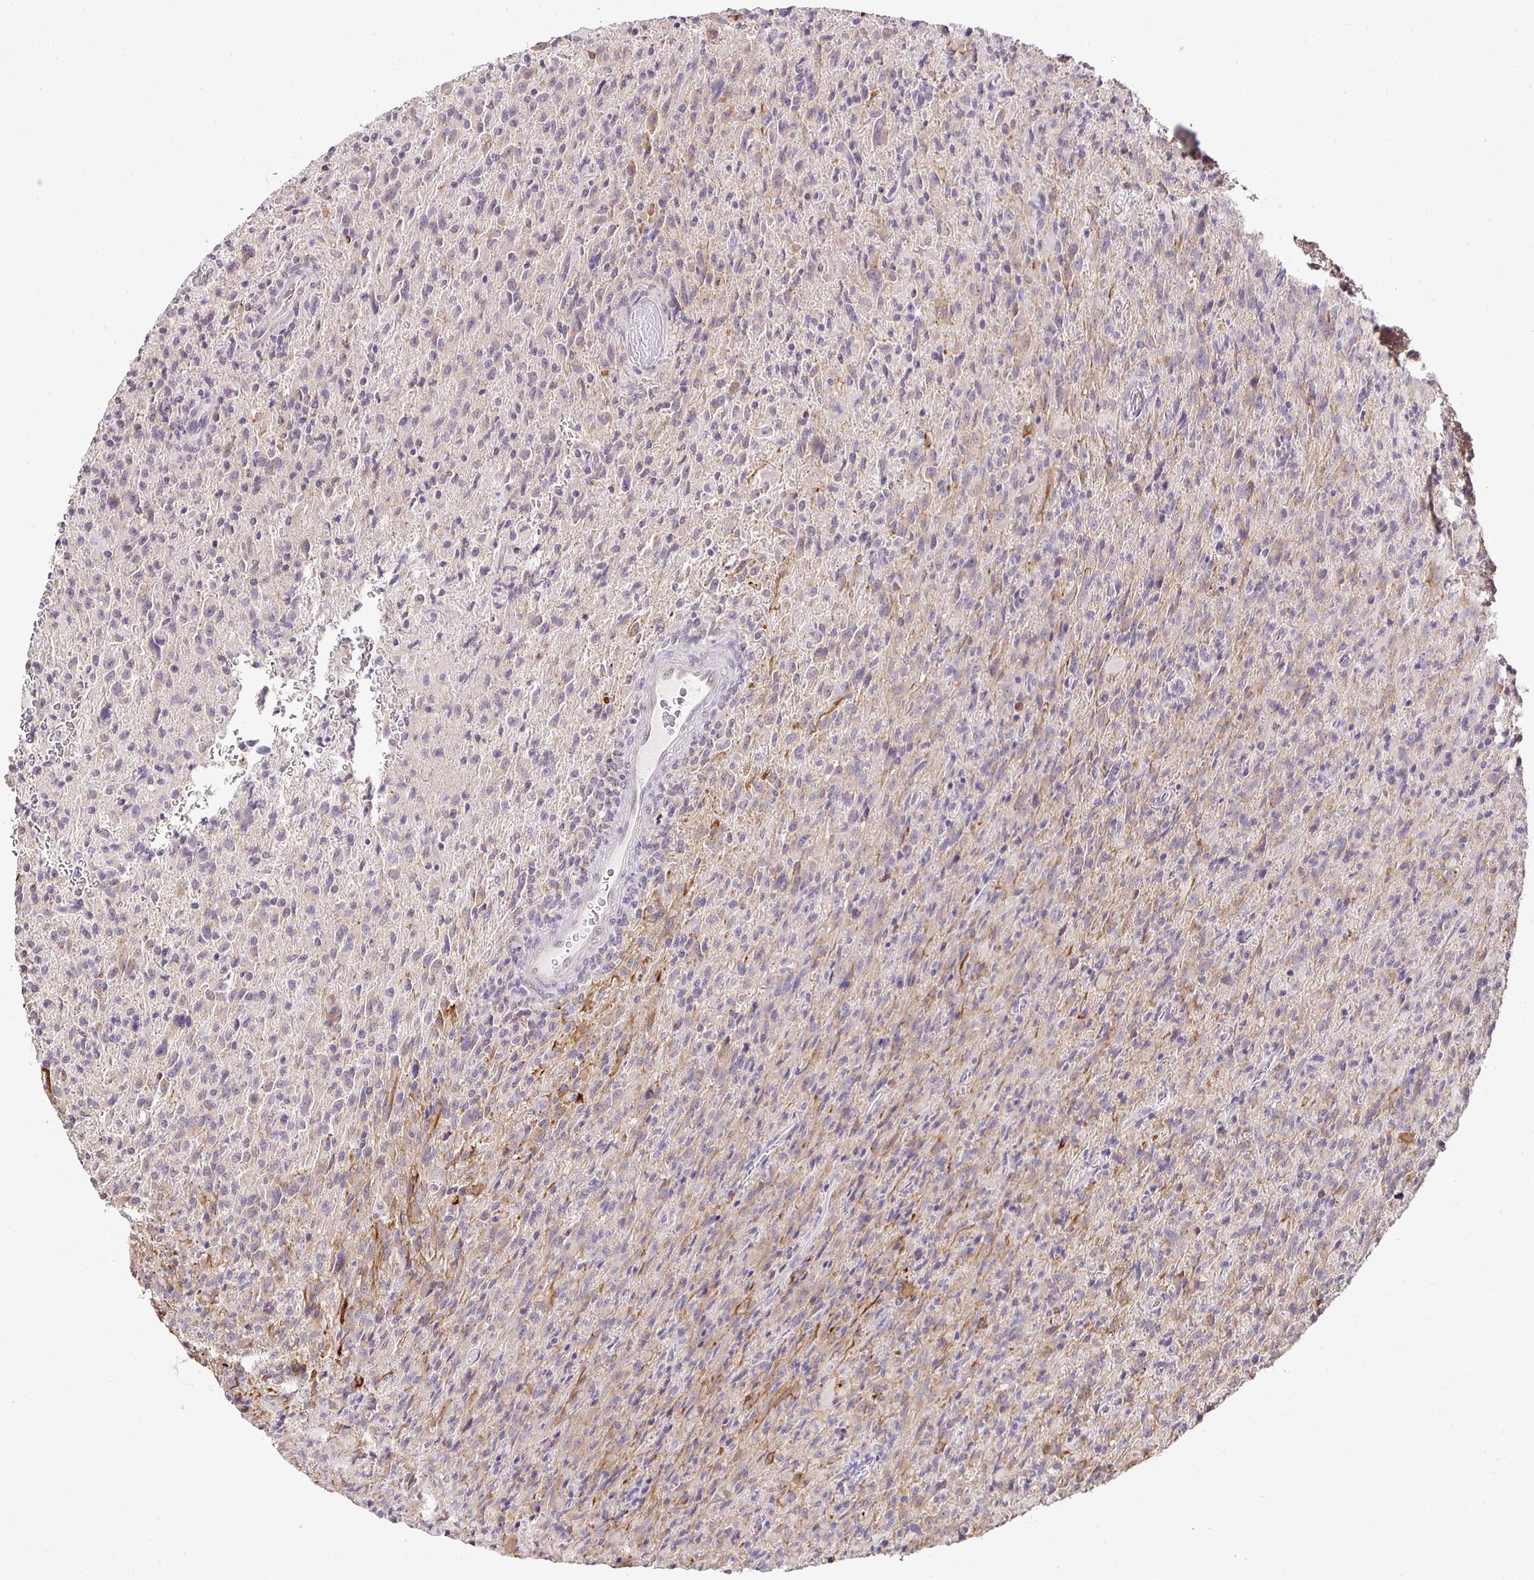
{"staining": {"intensity": "negative", "quantity": "none", "location": "none"}, "tissue": "glioma", "cell_type": "Tumor cells", "image_type": "cancer", "snomed": [{"axis": "morphology", "description": "Glioma, malignant, High grade"}, {"axis": "topography", "description": "Brain"}], "caption": "Immunohistochemistry histopathology image of glioma stained for a protein (brown), which displays no staining in tumor cells. (DAB immunohistochemistry (IHC), high magnification).", "gene": "RHEBL1", "patient": {"sex": "male", "age": 68}}